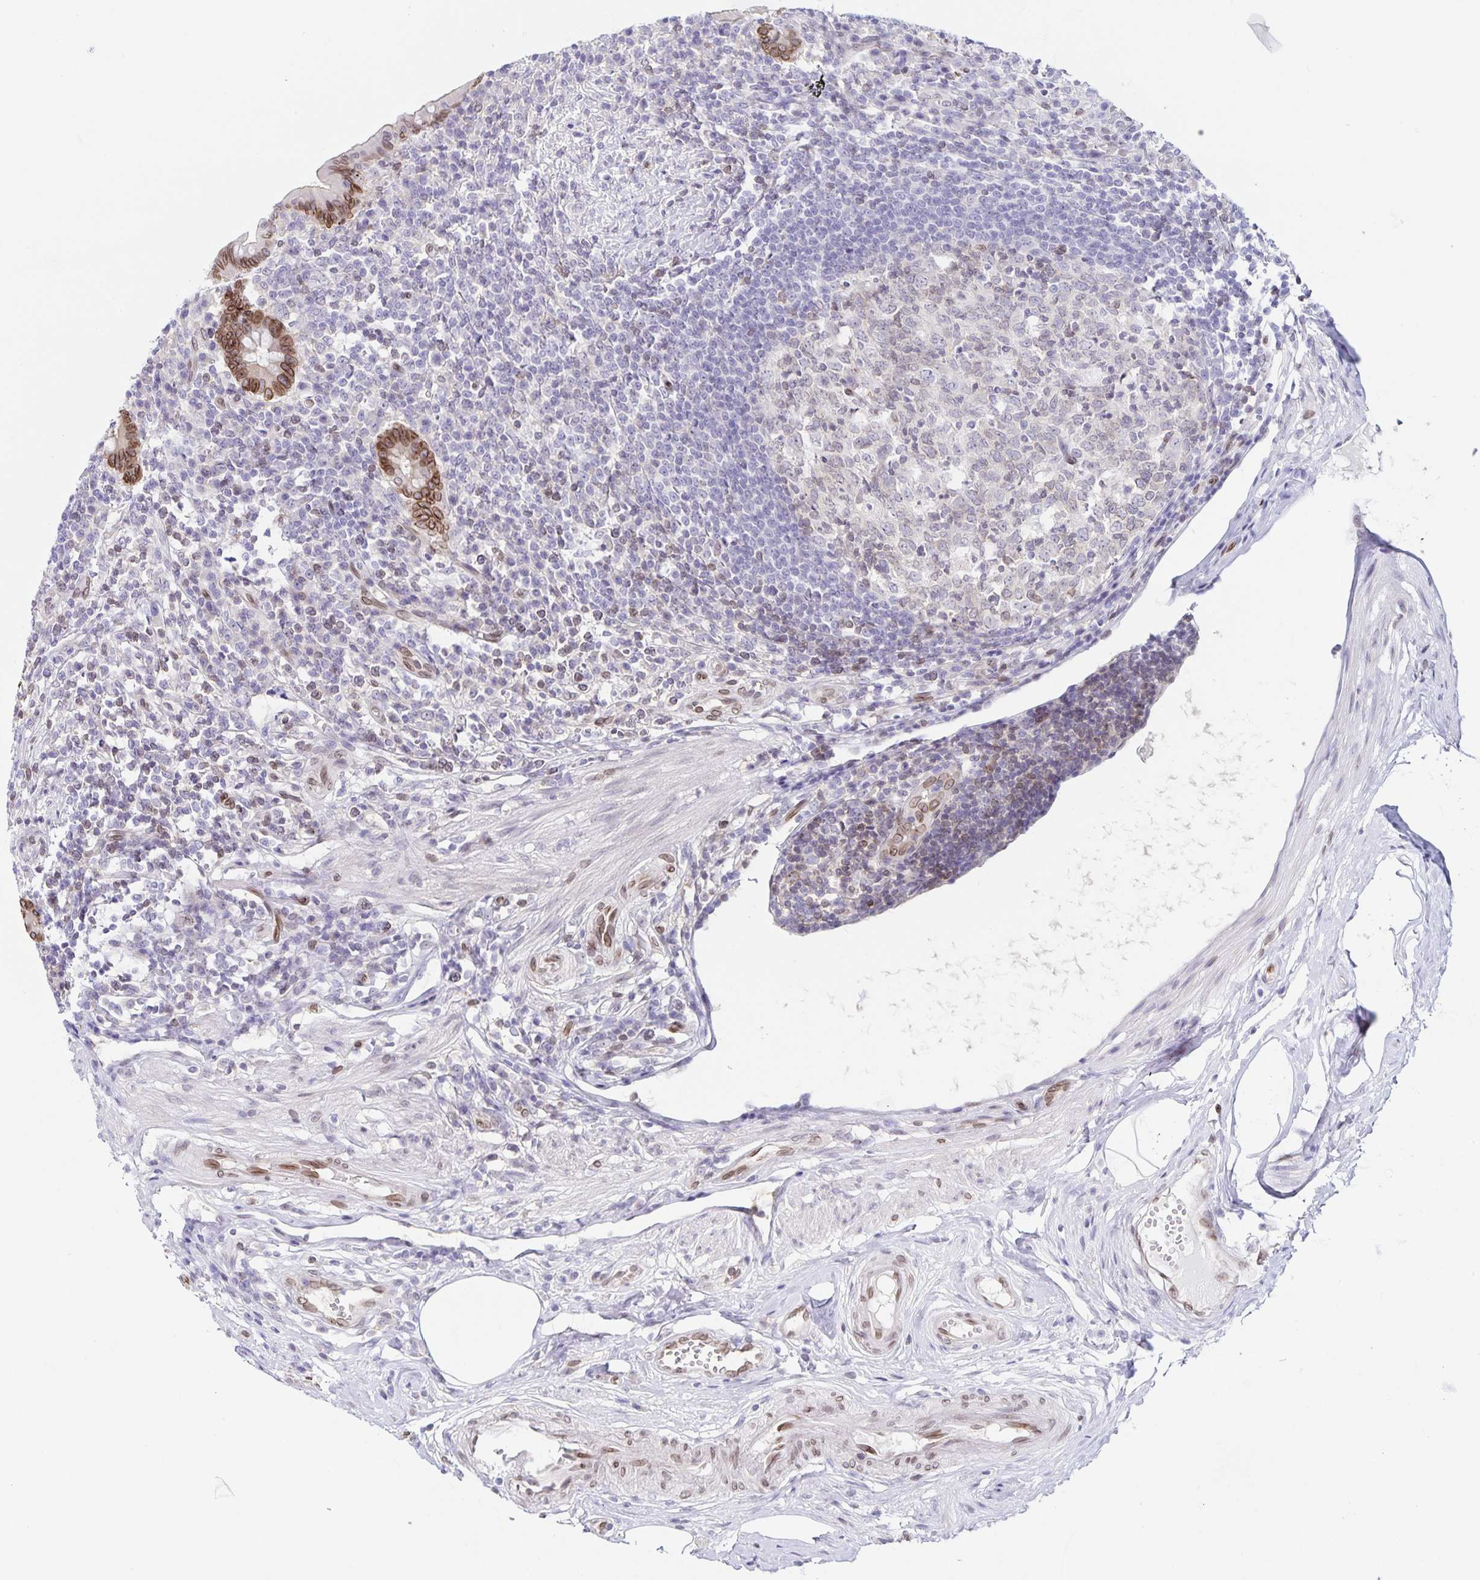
{"staining": {"intensity": "moderate", "quantity": ">75%", "location": "cytoplasmic/membranous,nuclear"}, "tissue": "appendix", "cell_type": "Glandular cells", "image_type": "normal", "snomed": [{"axis": "morphology", "description": "Normal tissue, NOS"}, {"axis": "topography", "description": "Appendix"}], "caption": "Immunohistochemical staining of normal human appendix displays >75% levels of moderate cytoplasmic/membranous,nuclear protein staining in approximately >75% of glandular cells. (brown staining indicates protein expression, while blue staining denotes nuclei).", "gene": "SYNE2", "patient": {"sex": "female", "age": 56}}